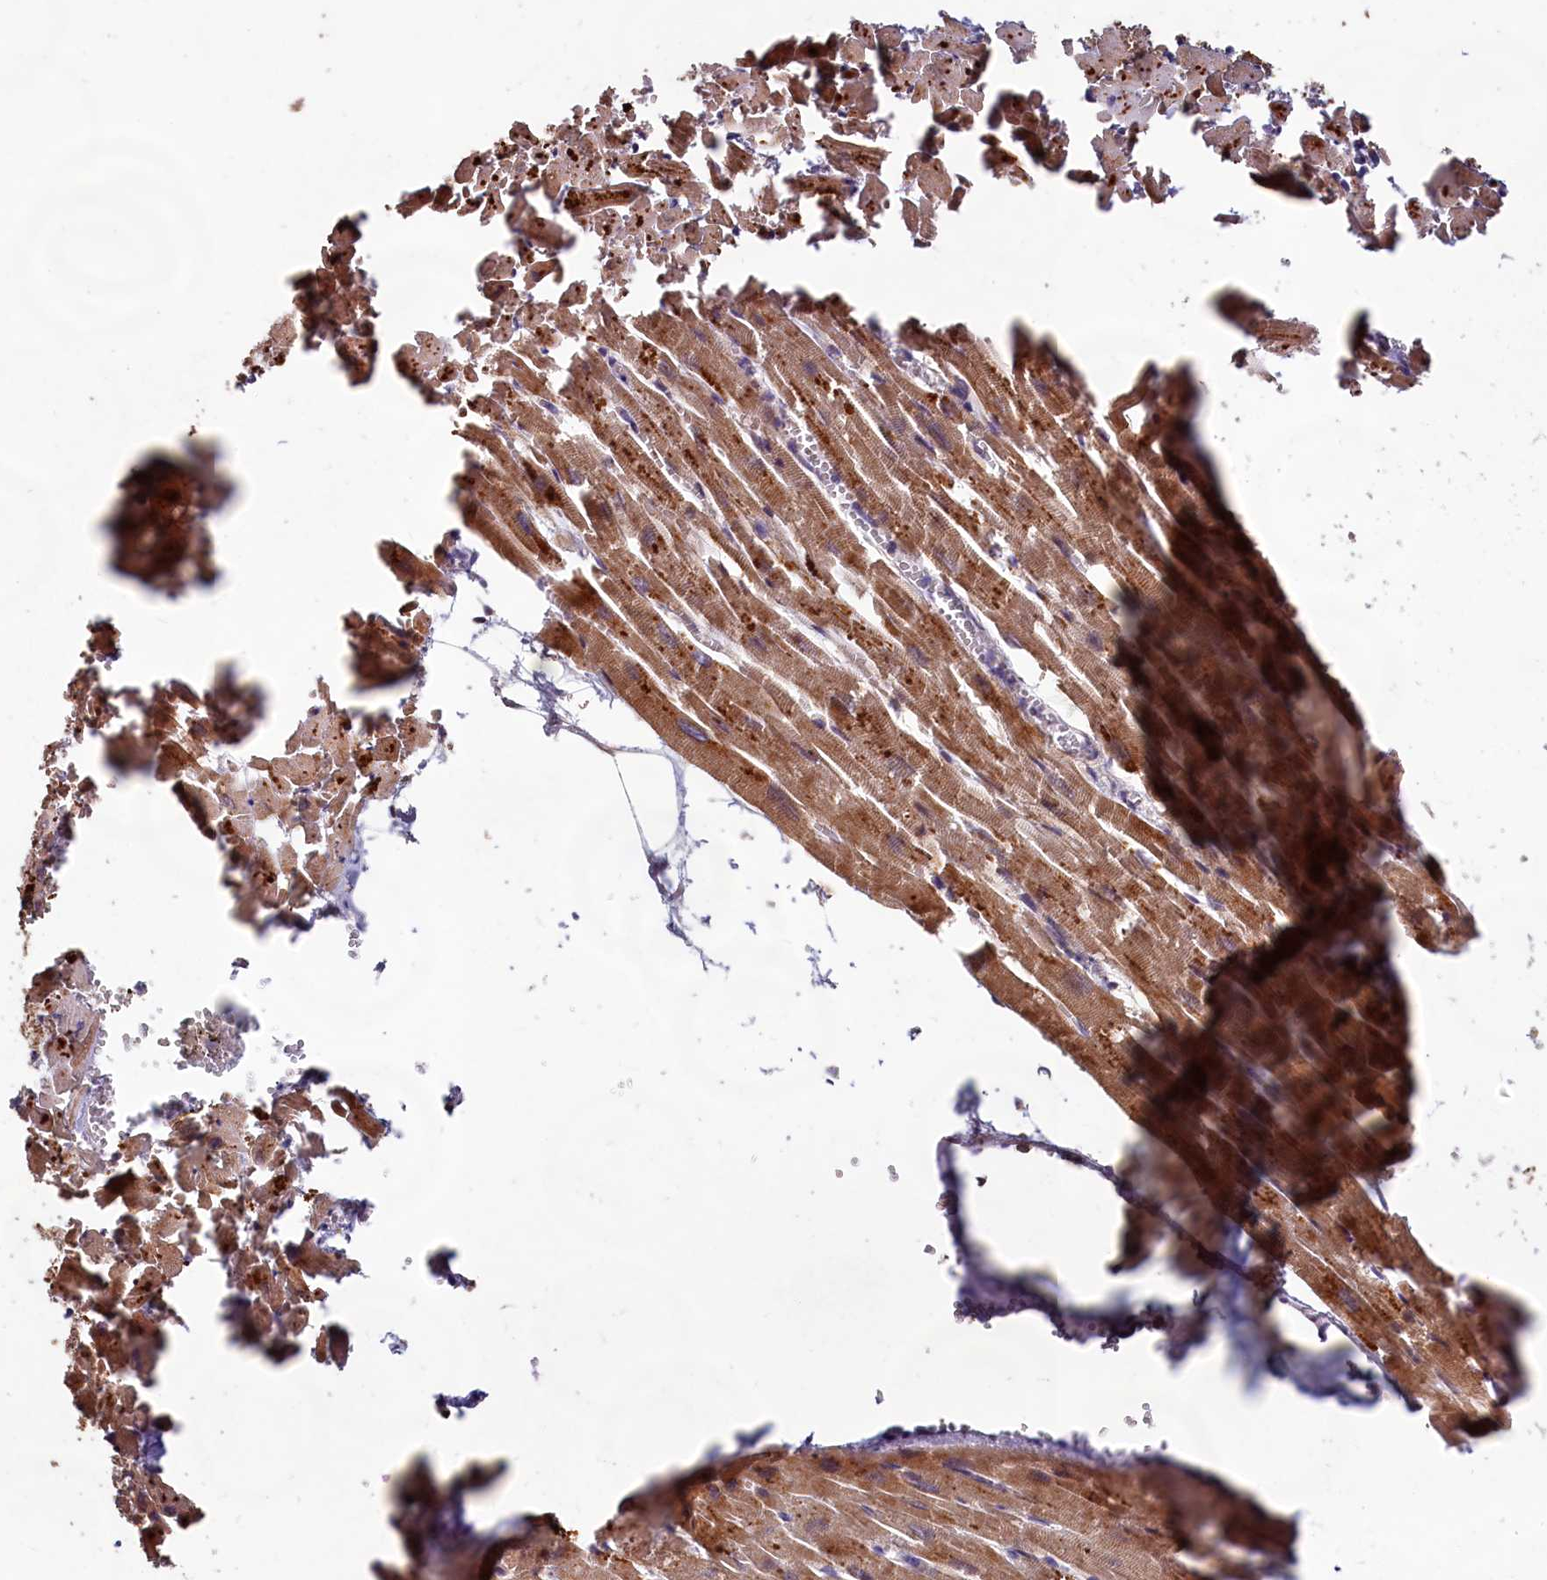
{"staining": {"intensity": "moderate", "quantity": ">75%", "location": "cytoplasmic/membranous"}, "tissue": "heart muscle", "cell_type": "Cardiomyocytes", "image_type": "normal", "snomed": [{"axis": "morphology", "description": "Normal tissue, NOS"}, {"axis": "topography", "description": "Heart"}], "caption": "Protein staining exhibits moderate cytoplasmic/membranous staining in about >75% of cardiomyocytes in unremarkable heart muscle.", "gene": "FUNDC1", "patient": {"sex": "female", "age": 64}}